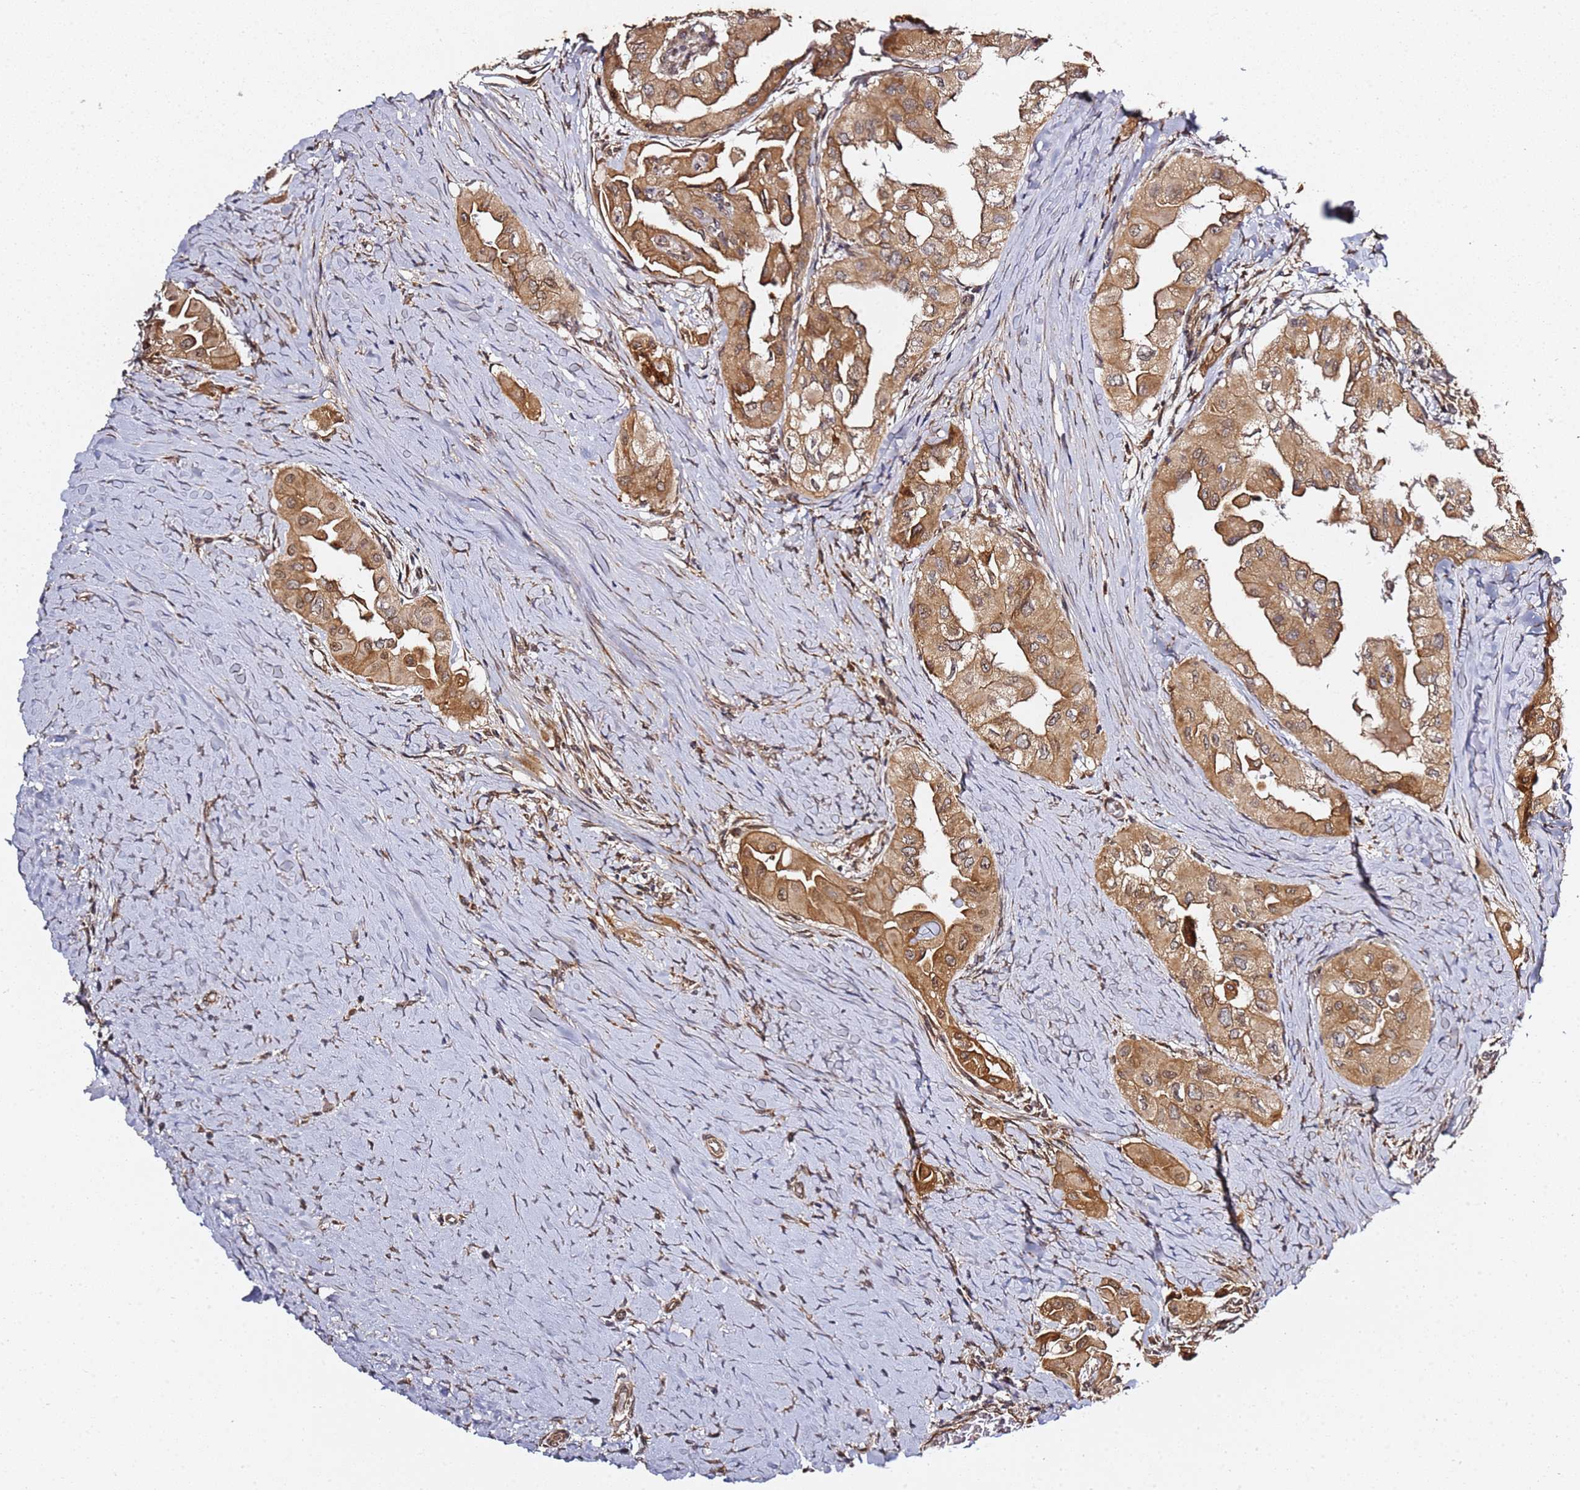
{"staining": {"intensity": "moderate", "quantity": ">75%", "location": "cytoplasmic/membranous"}, "tissue": "thyroid cancer", "cell_type": "Tumor cells", "image_type": "cancer", "snomed": [{"axis": "morphology", "description": "Papillary adenocarcinoma, NOS"}, {"axis": "topography", "description": "Thyroid gland"}], "caption": "Immunohistochemistry (IHC) of human papillary adenocarcinoma (thyroid) reveals medium levels of moderate cytoplasmic/membranous staining in about >75% of tumor cells. Immunohistochemistry (IHC) stains the protein in brown and the nuclei are stained blue.", "gene": "PRKAB2", "patient": {"sex": "female", "age": 59}}